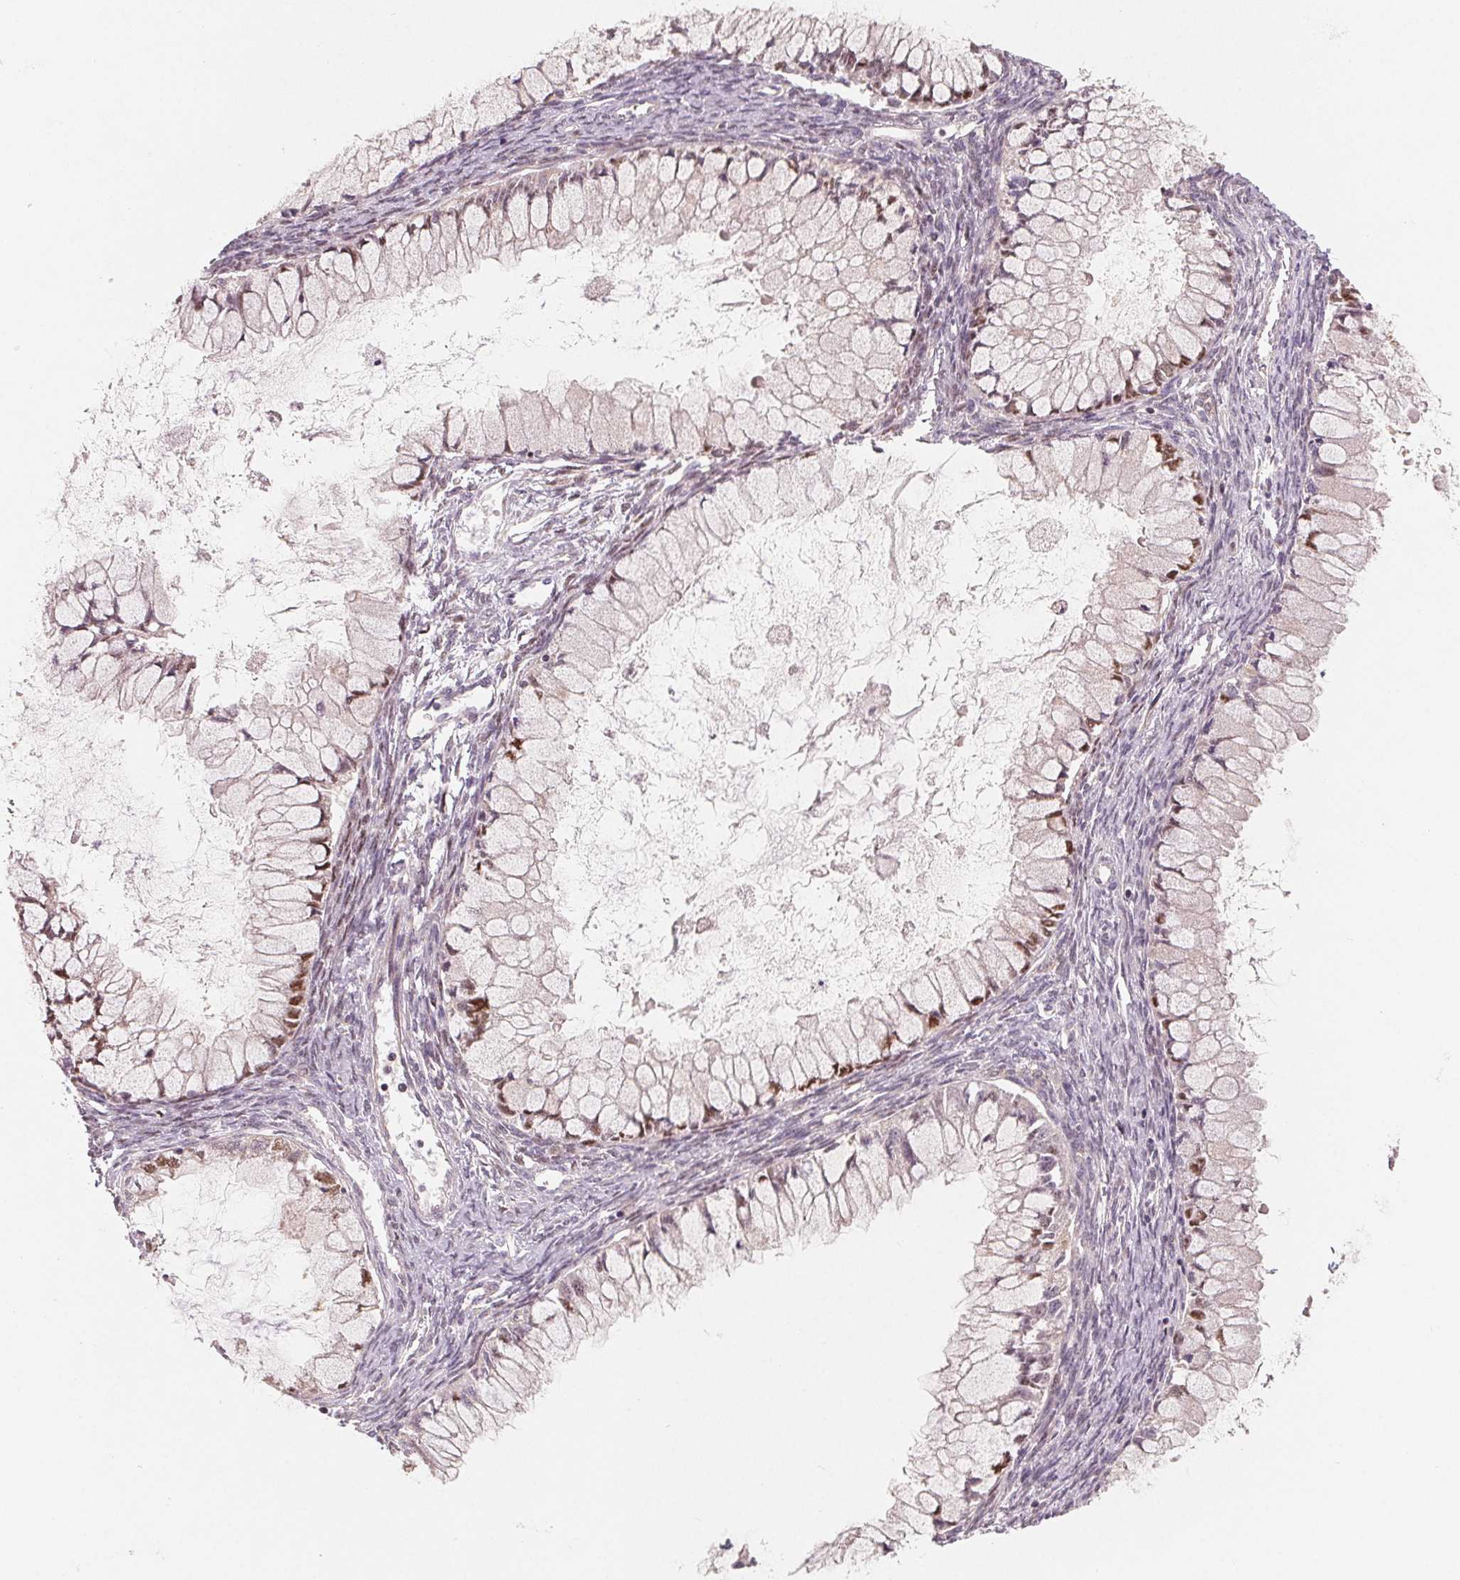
{"staining": {"intensity": "moderate", "quantity": "<25%", "location": "cytoplasmic/membranous,nuclear"}, "tissue": "ovarian cancer", "cell_type": "Tumor cells", "image_type": "cancer", "snomed": [{"axis": "morphology", "description": "Cystadenocarcinoma, mucinous, NOS"}, {"axis": "topography", "description": "Ovary"}], "caption": "This photomicrograph shows IHC staining of mucinous cystadenocarcinoma (ovarian), with low moderate cytoplasmic/membranous and nuclear staining in approximately <25% of tumor cells.", "gene": "AQP8", "patient": {"sex": "female", "age": 34}}